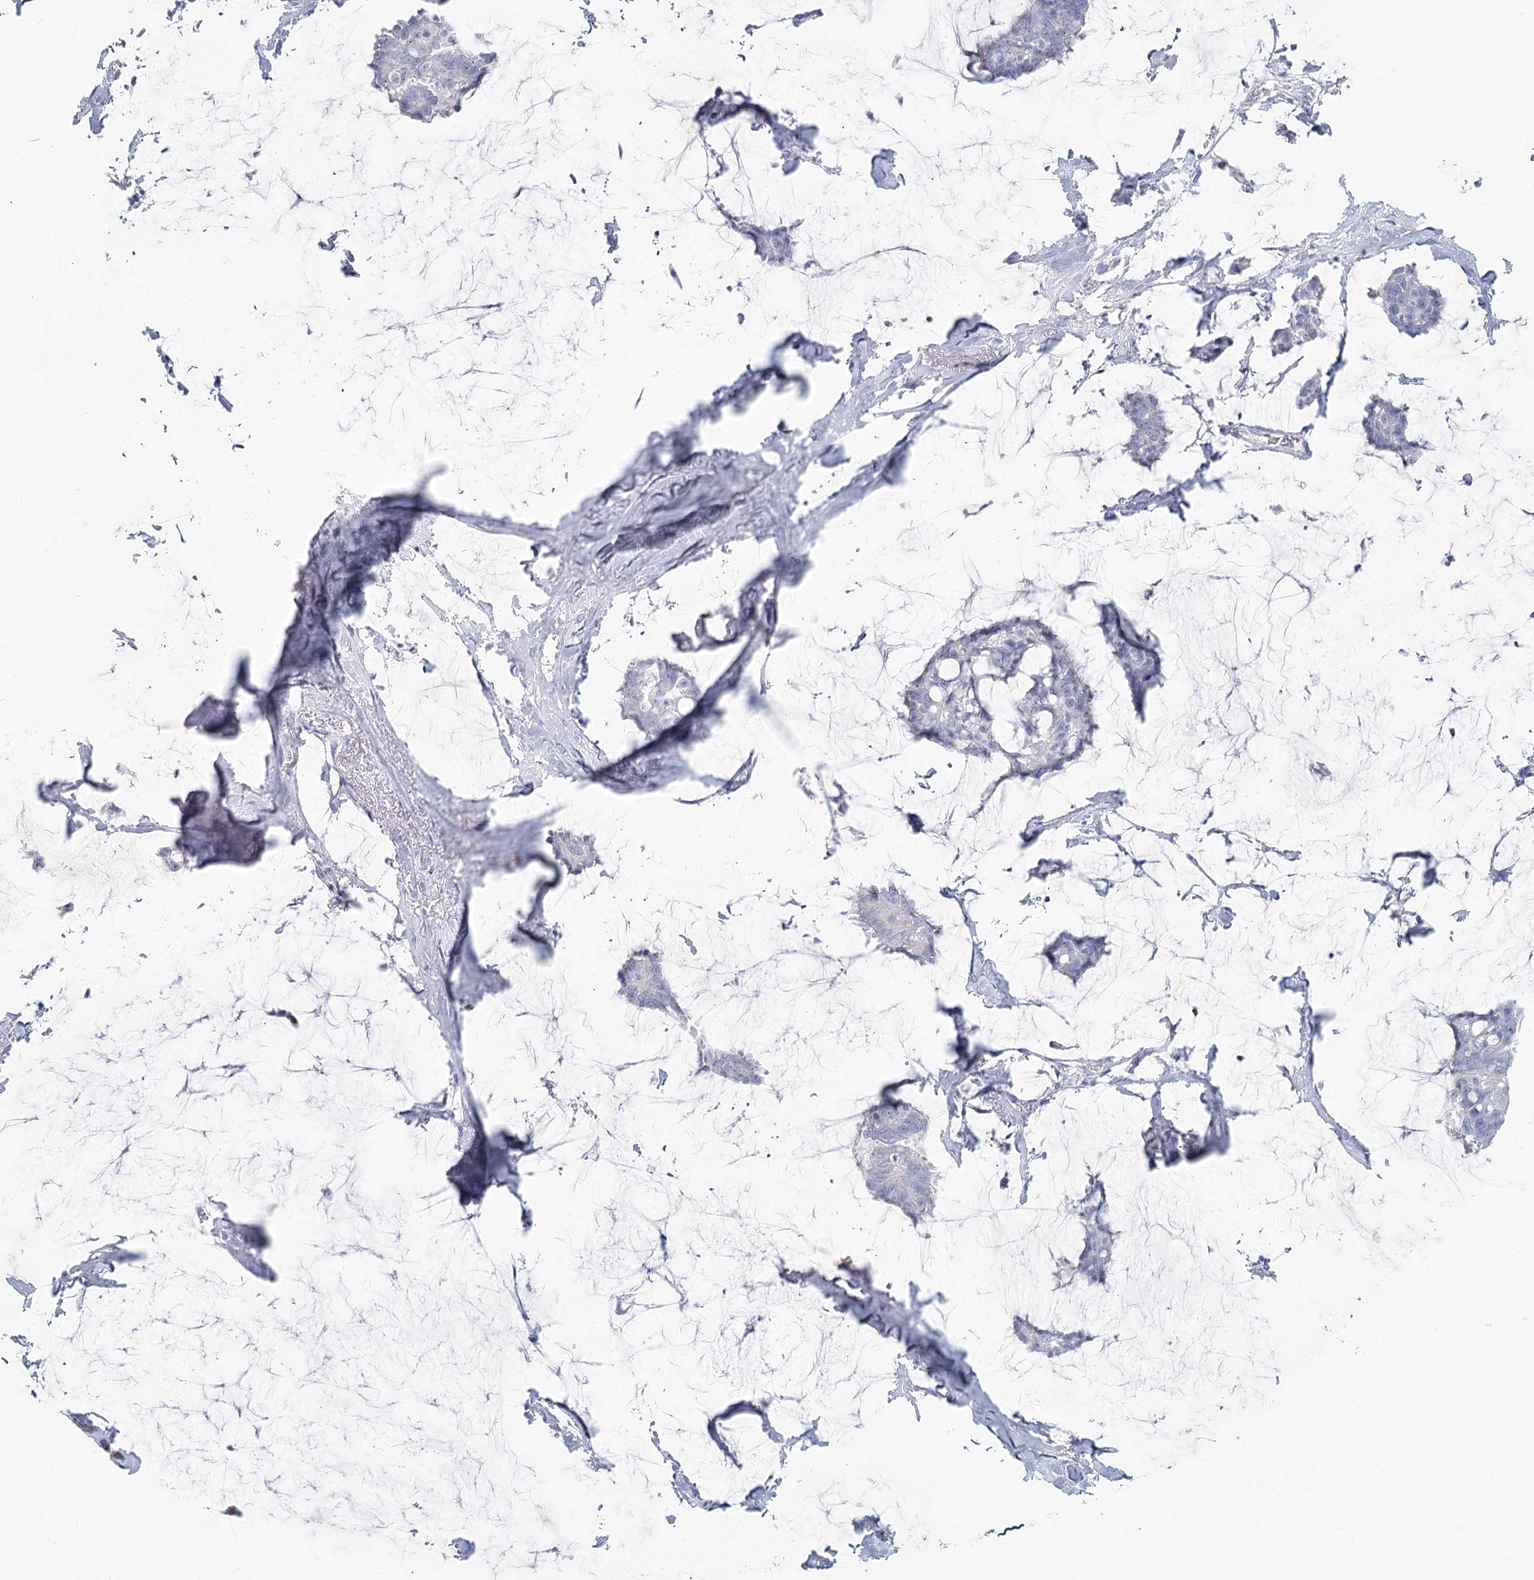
{"staining": {"intensity": "negative", "quantity": "none", "location": "none"}, "tissue": "breast cancer", "cell_type": "Tumor cells", "image_type": "cancer", "snomed": [{"axis": "morphology", "description": "Duct carcinoma"}, {"axis": "topography", "description": "Breast"}], "caption": "Photomicrograph shows no protein positivity in tumor cells of breast cancer (infiltrating ductal carcinoma) tissue.", "gene": "IFIT5", "patient": {"sex": "female", "age": 93}}